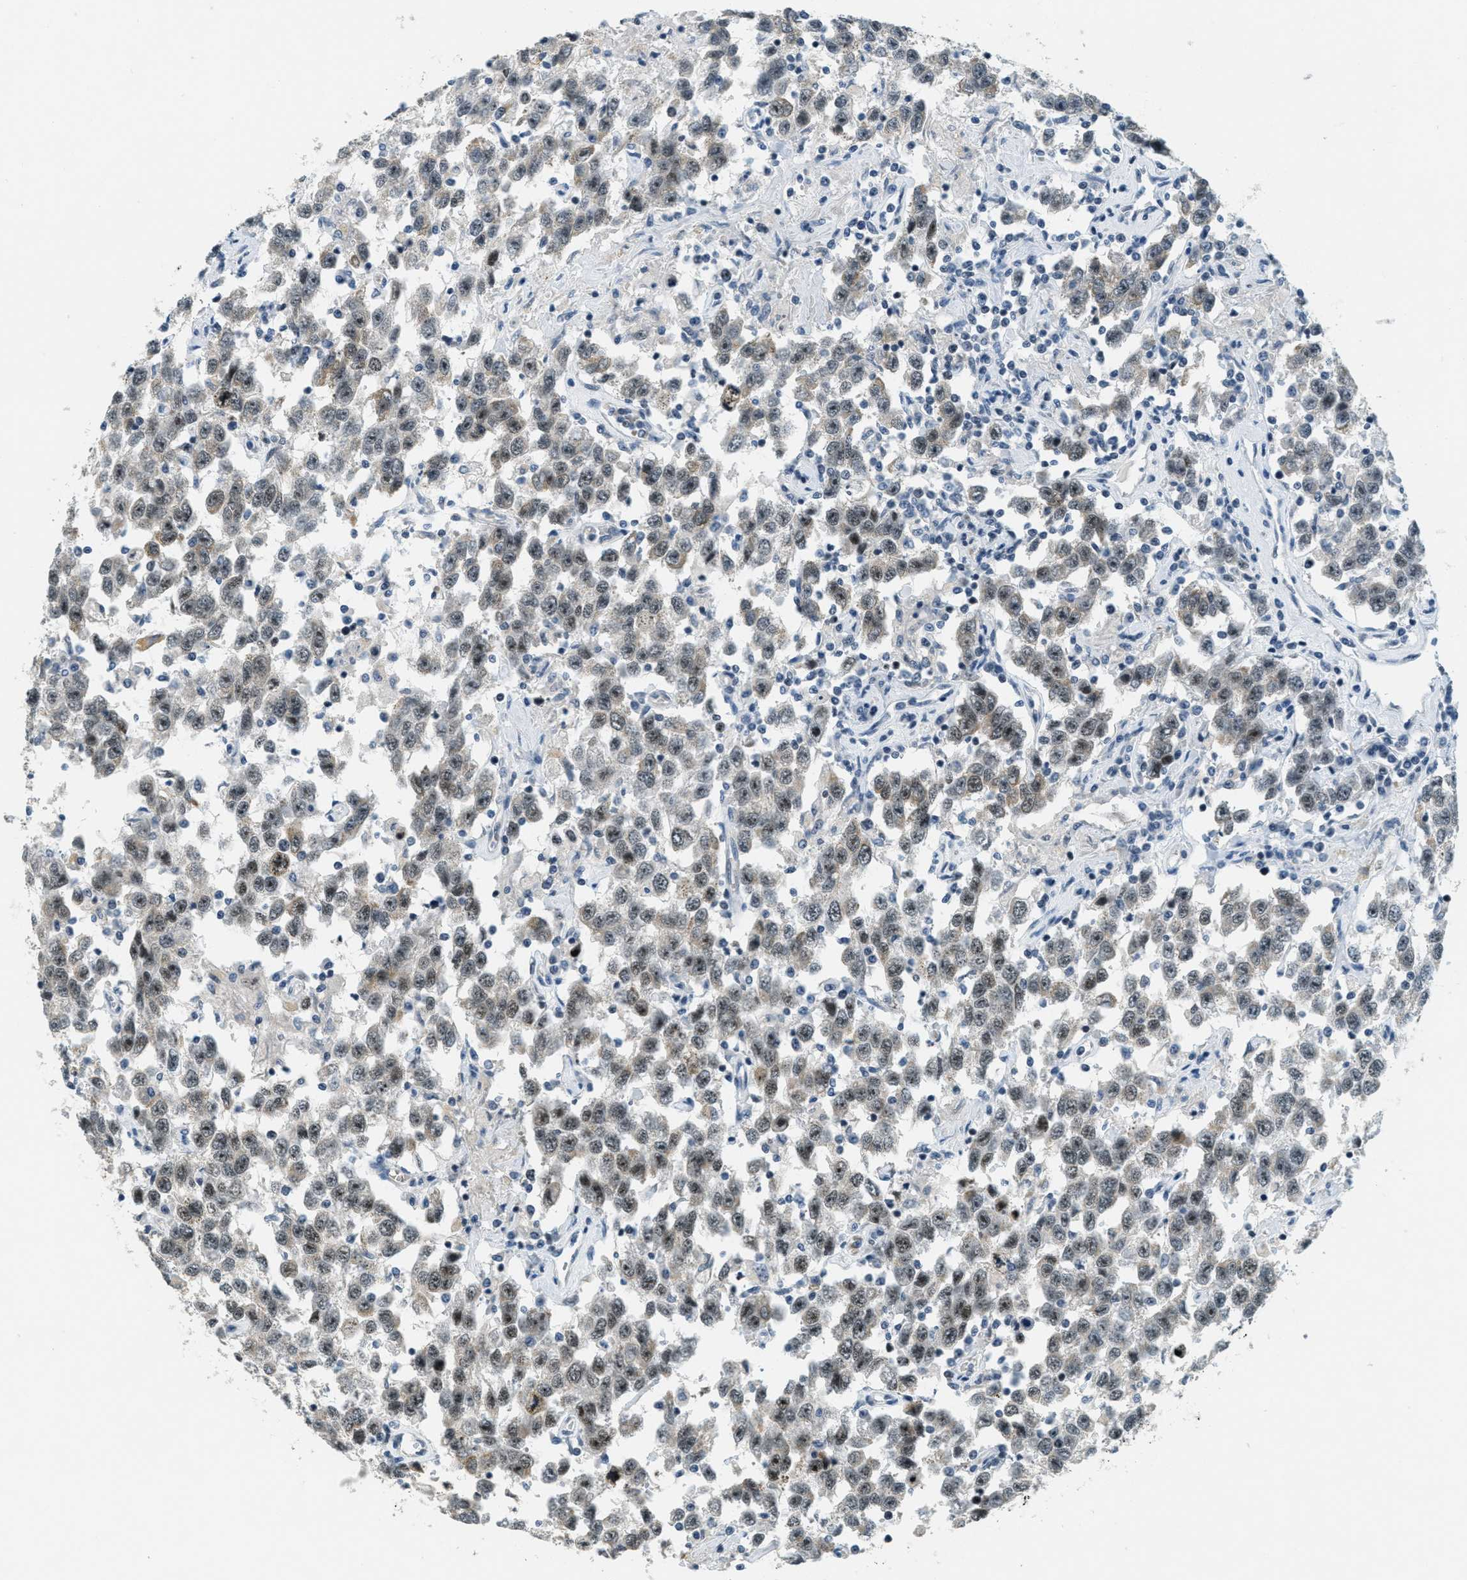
{"staining": {"intensity": "weak", "quantity": "25%-75%", "location": "nuclear"}, "tissue": "testis cancer", "cell_type": "Tumor cells", "image_type": "cancer", "snomed": [{"axis": "morphology", "description": "Seminoma, NOS"}, {"axis": "topography", "description": "Testis"}], "caption": "About 25%-75% of tumor cells in testis cancer display weak nuclear protein expression as visualized by brown immunohistochemical staining.", "gene": "DDX47", "patient": {"sex": "male", "age": 41}}